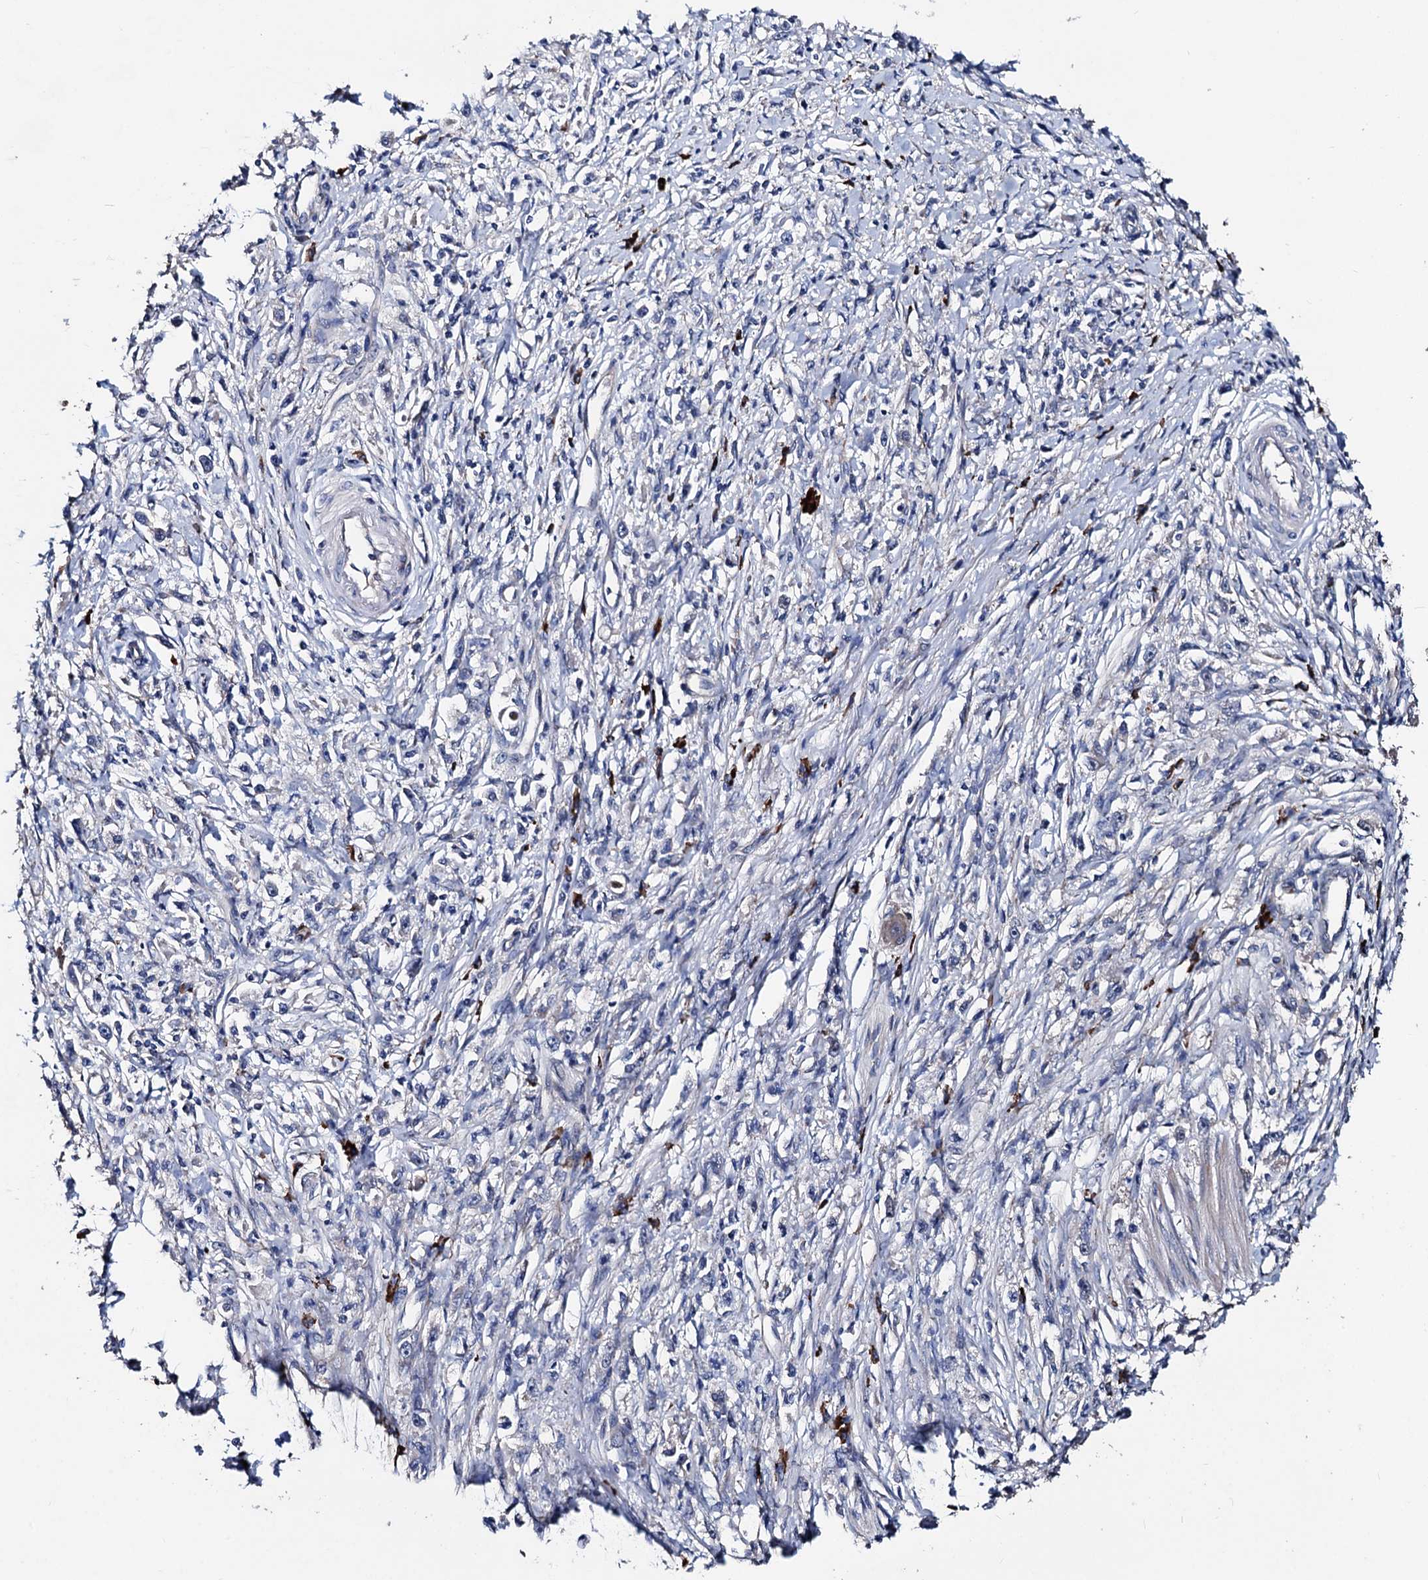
{"staining": {"intensity": "negative", "quantity": "none", "location": "none"}, "tissue": "stomach cancer", "cell_type": "Tumor cells", "image_type": "cancer", "snomed": [{"axis": "morphology", "description": "Adenocarcinoma, NOS"}, {"axis": "topography", "description": "Stomach"}], "caption": "Tumor cells are negative for protein expression in human adenocarcinoma (stomach). The staining was performed using DAB to visualize the protein expression in brown, while the nuclei were stained in blue with hematoxylin (Magnification: 20x).", "gene": "AKAP11", "patient": {"sex": "female", "age": 59}}